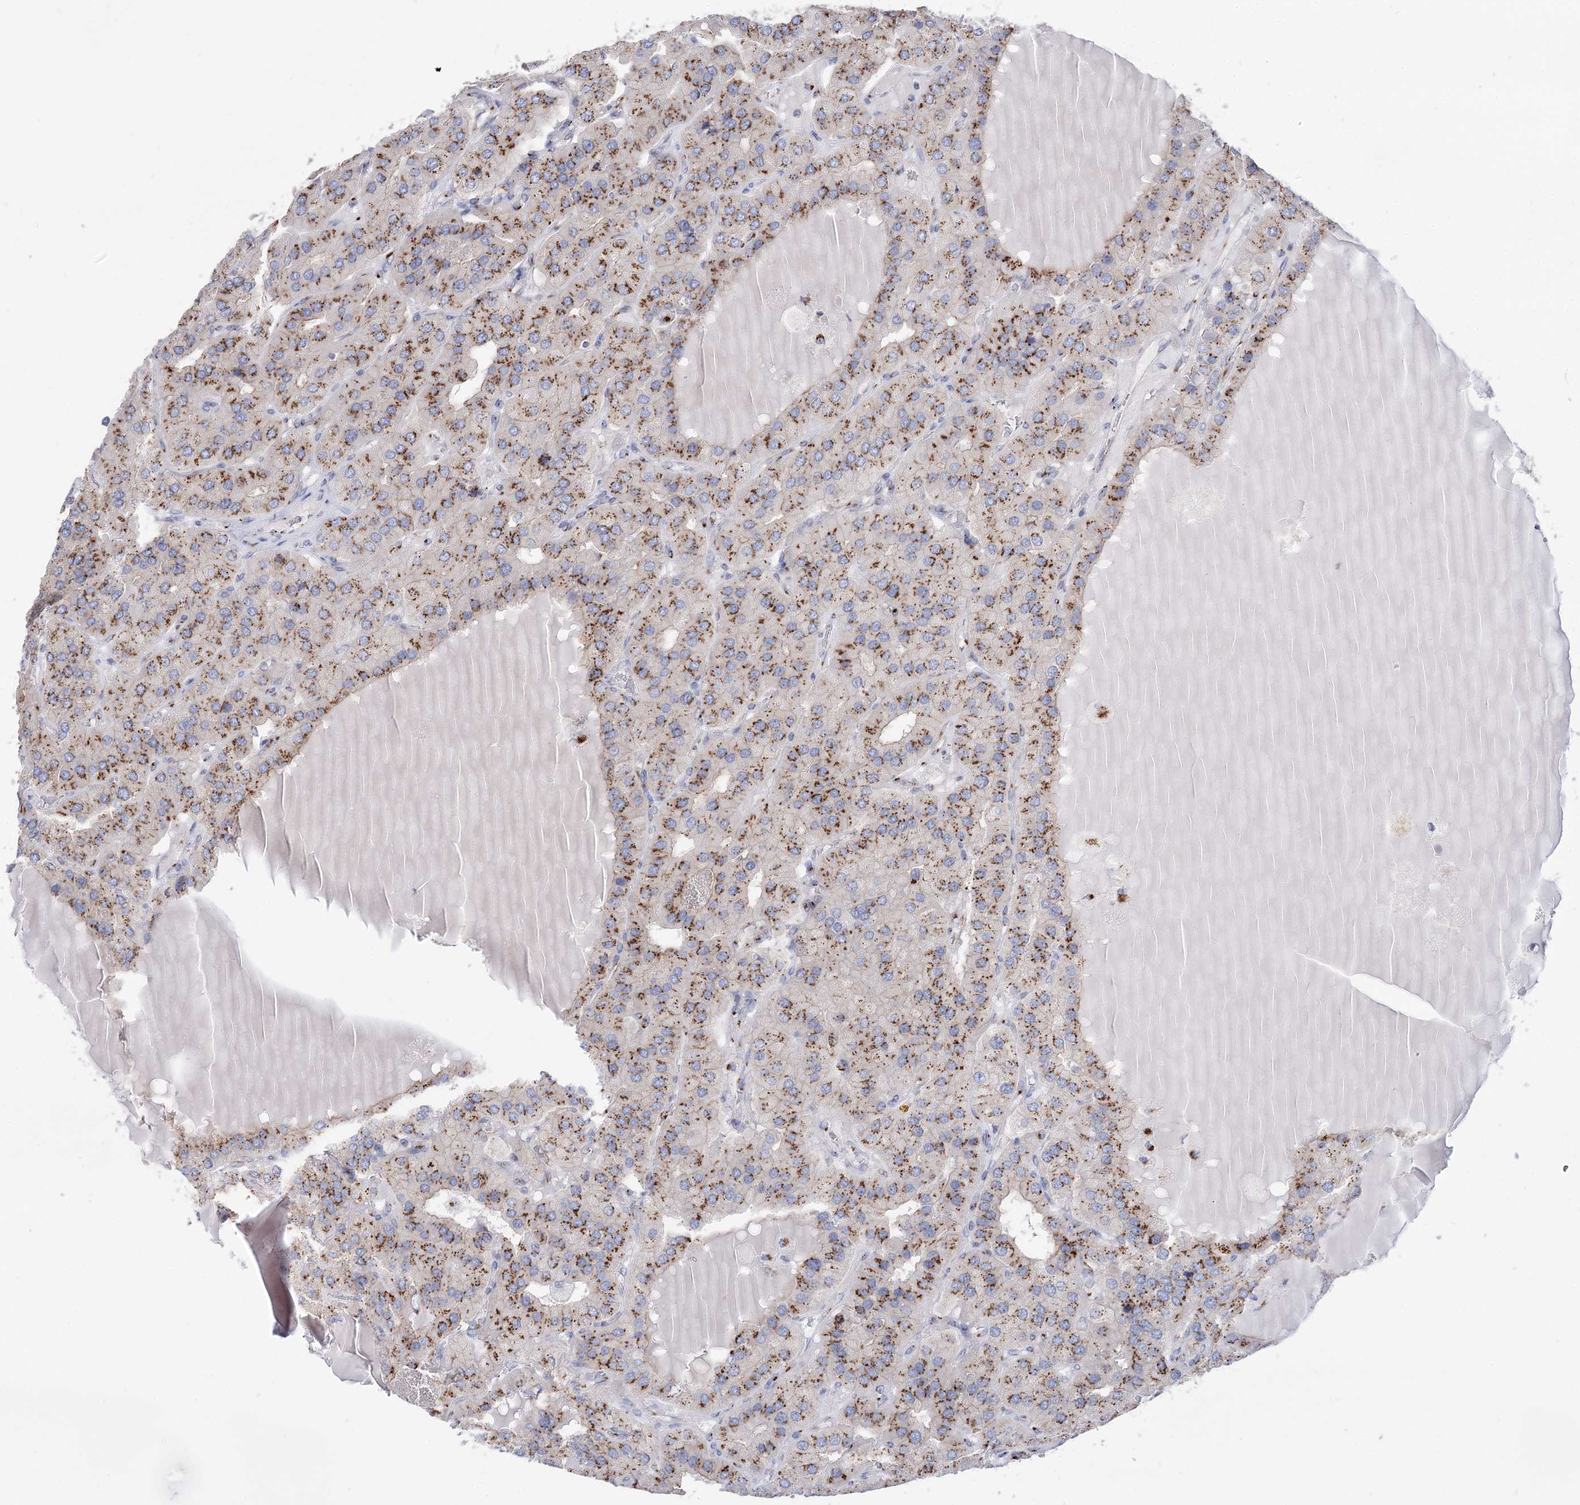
{"staining": {"intensity": "moderate", "quantity": ">75%", "location": "cytoplasmic/membranous"}, "tissue": "parathyroid gland", "cell_type": "Glandular cells", "image_type": "normal", "snomed": [{"axis": "morphology", "description": "Normal tissue, NOS"}, {"axis": "morphology", "description": "Adenoma, NOS"}, {"axis": "topography", "description": "Parathyroid gland"}], "caption": "Moderate cytoplasmic/membranous protein expression is appreciated in approximately >75% of glandular cells in parathyroid gland. (DAB IHC with brightfield microscopy, high magnification).", "gene": "TMEM165", "patient": {"sex": "female", "age": 86}}